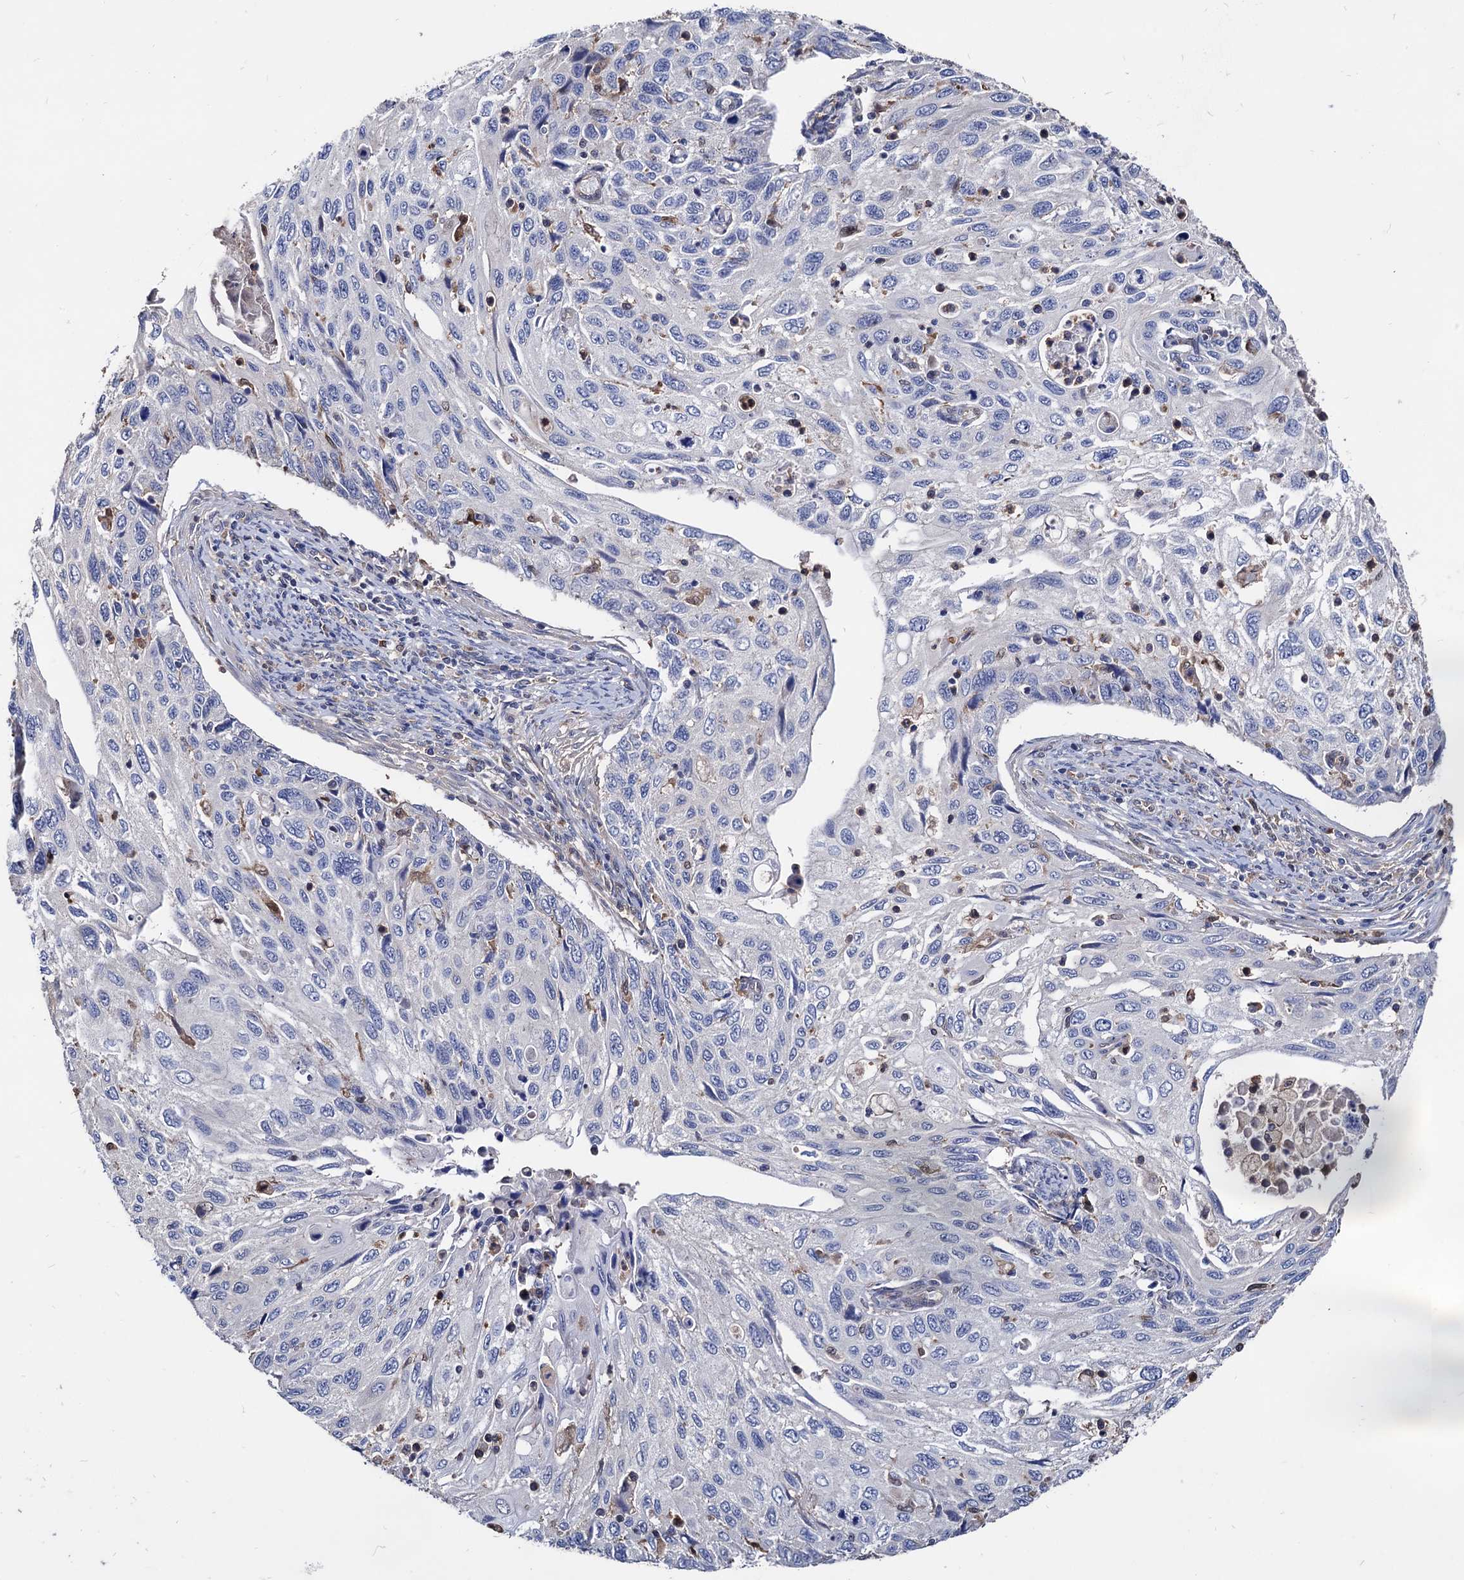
{"staining": {"intensity": "negative", "quantity": "none", "location": "none"}, "tissue": "cervical cancer", "cell_type": "Tumor cells", "image_type": "cancer", "snomed": [{"axis": "morphology", "description": "Squamous cell carcinoma, NOS"}, {"axis": "topography", "description": "Cervix"}], "caption": "Human cervical cancer stained for a protein using immunohistochemistry exhibits no positivity in tumor cells.", "gene": "CPPED1", "patient": {"sex": "female", "age": 70}}